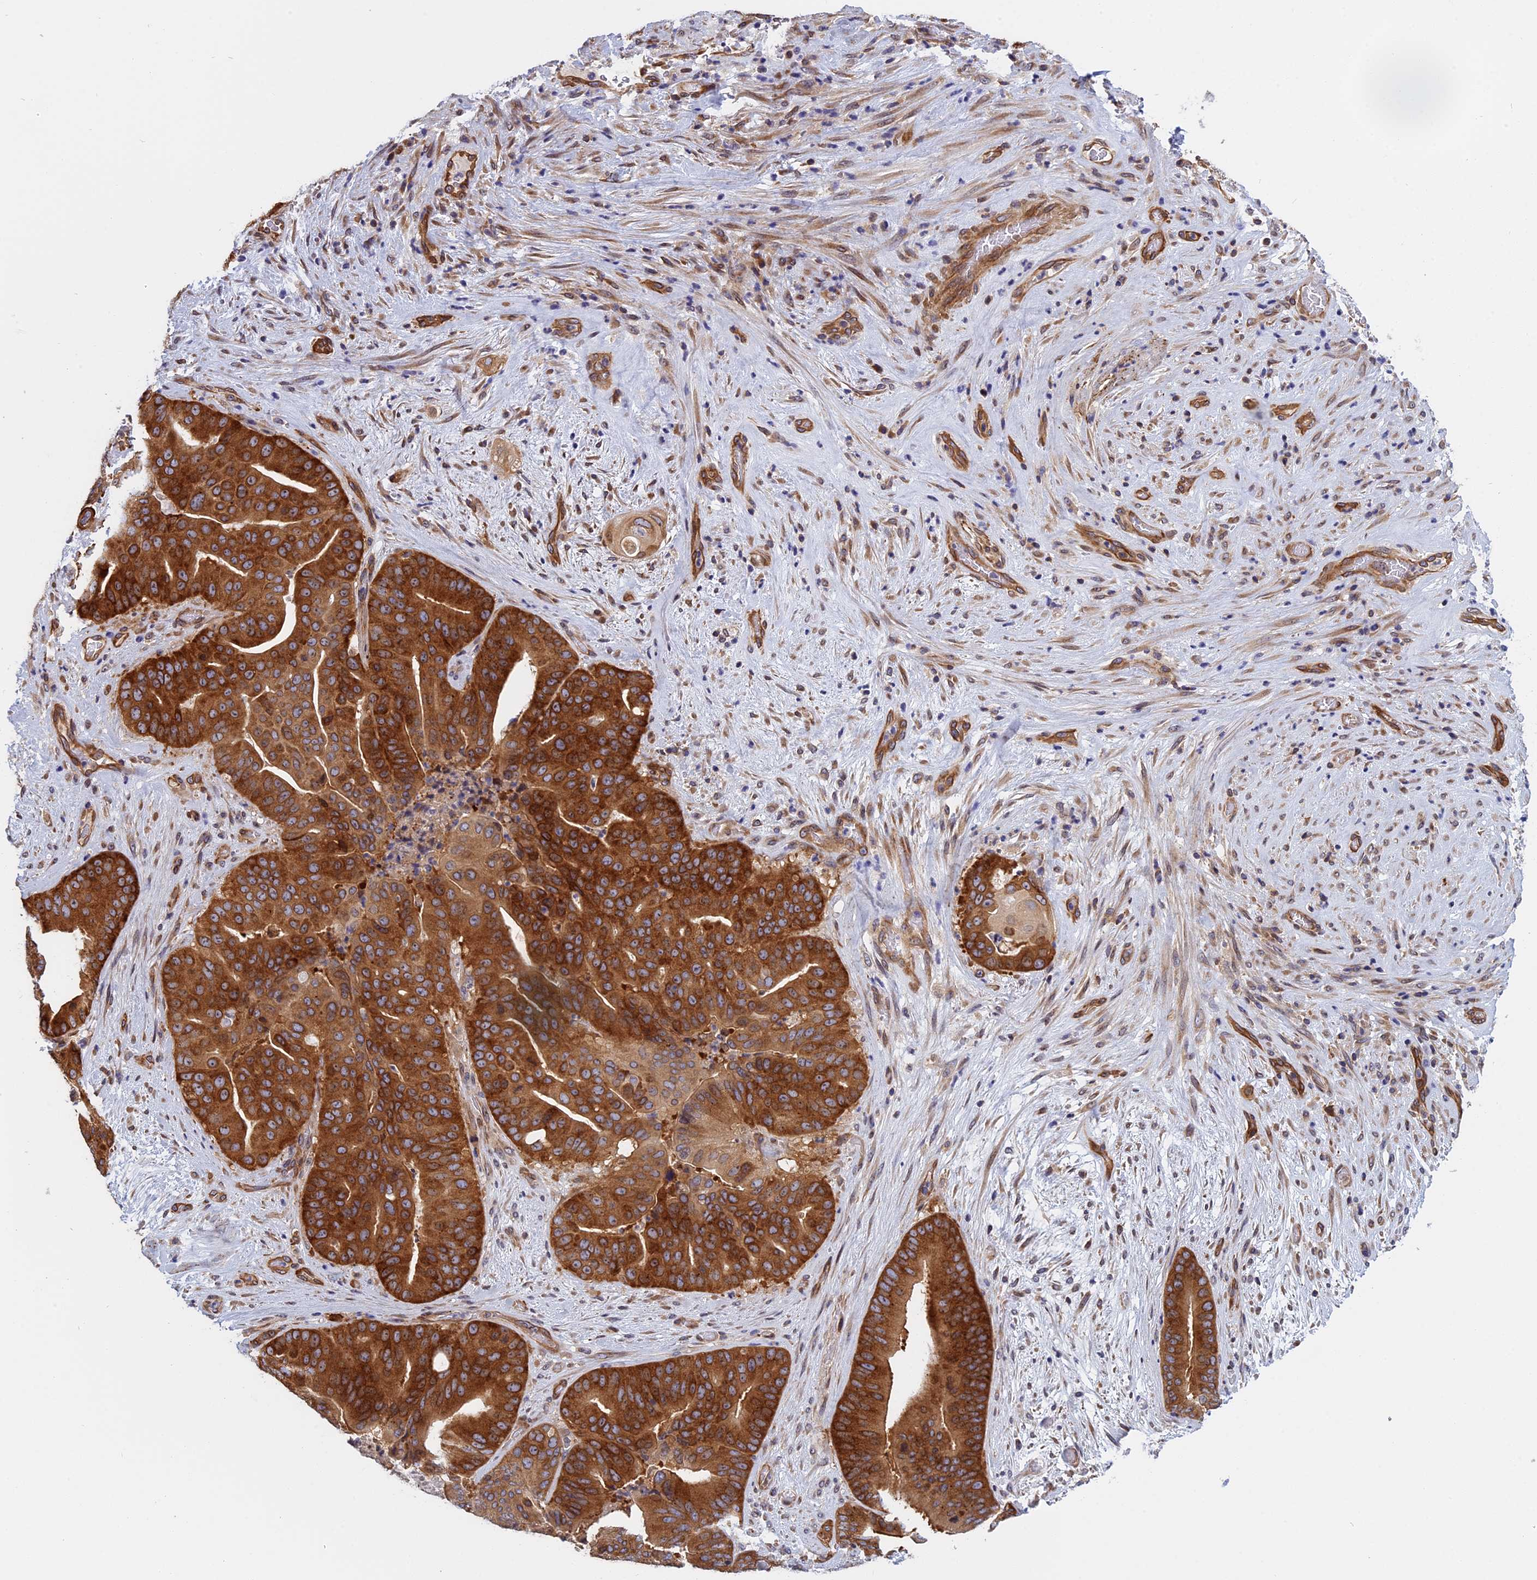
{"staining": {"intensity": "strong", "quantity": ">75%", "location": "cytoplasmic/membranous"}, "tissue": "pancreatic cancer", "cell_type": "Tumor cells", "image_type": "cancer", "snomed": [{"axis": "morphology", "description": "Adenocarcinoma, NOS"}, {"axis": "topography", "description": "Pancreas"}], "caption": "Immunohistochemistry (IHC) staining of pancreatic cancer (adenocarcinoma), which demonstrates high levels of strong cytoplasmic/membranous positivity in approximately >75% of tumor cells indicating strong cytoplasmic/membranous protein positivity. The staining was performed using DAB (3,3'-diaminobenzidine) (brown) for protein detection and nuclei were counterstained in hematoxylin (blue).", "gene": "NAA10", "patient": {"sex": "female", "age": 77}}